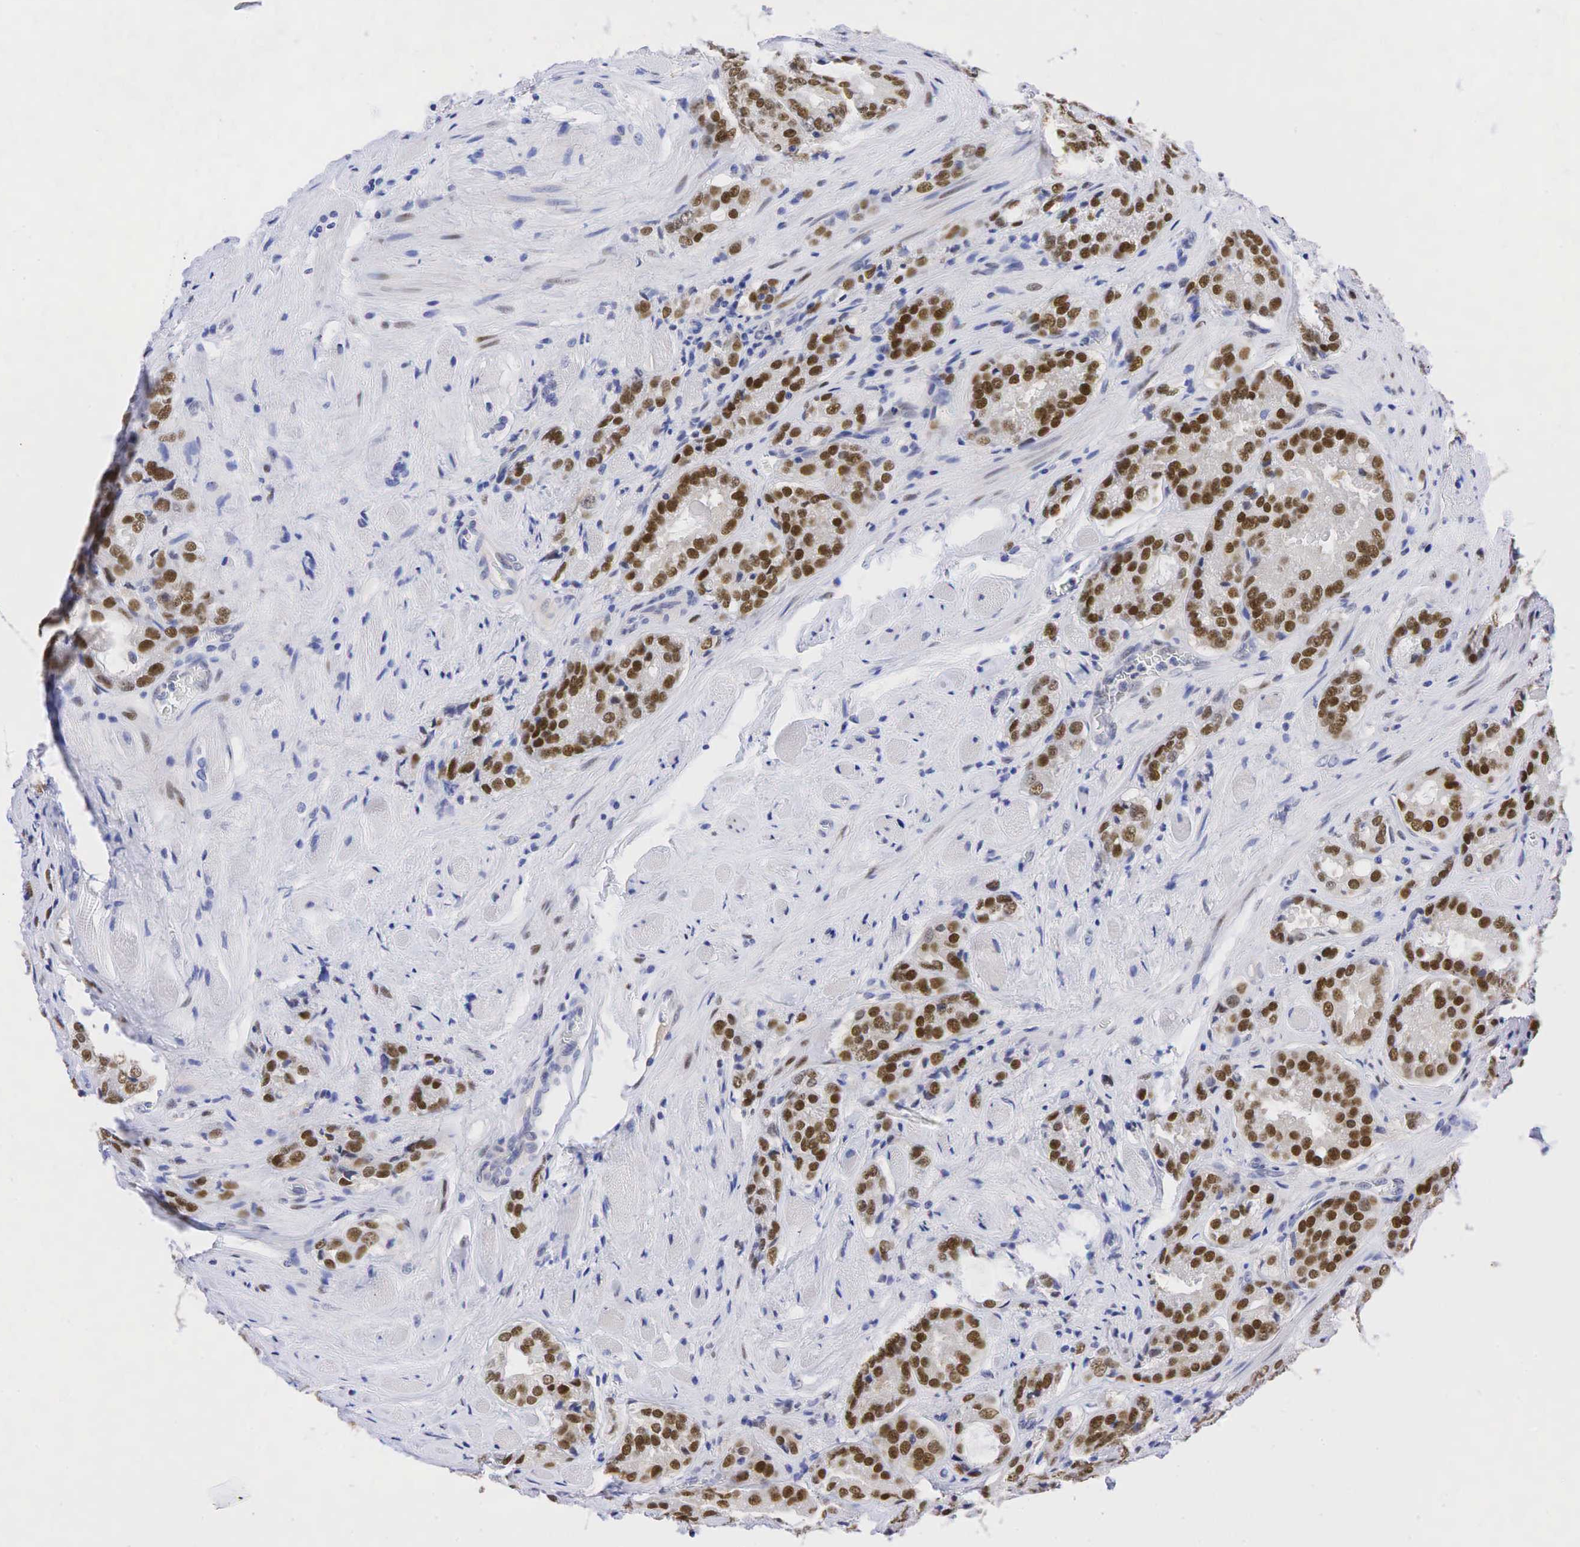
{"staining": {"intensity": "strong", "quantity": ">75%", "location": "nuclear"}, "tissue": "prostate cancer", "cell_type": "Tumor cells", "image_type": "cancer", "snomed": [{"axis": "morphology", "description": "Adenocarcinoma, Medium grade"}, {"axis": "topography", "description": "Prostate"}], "caption": "High-power microscopy captured an IHC photomicrograph of prostate cancer, revealing strong nuclear expression in approximately >75% of tumor cells.", "gene": "AR", "patient": {"sex": "male", "age": 60}}